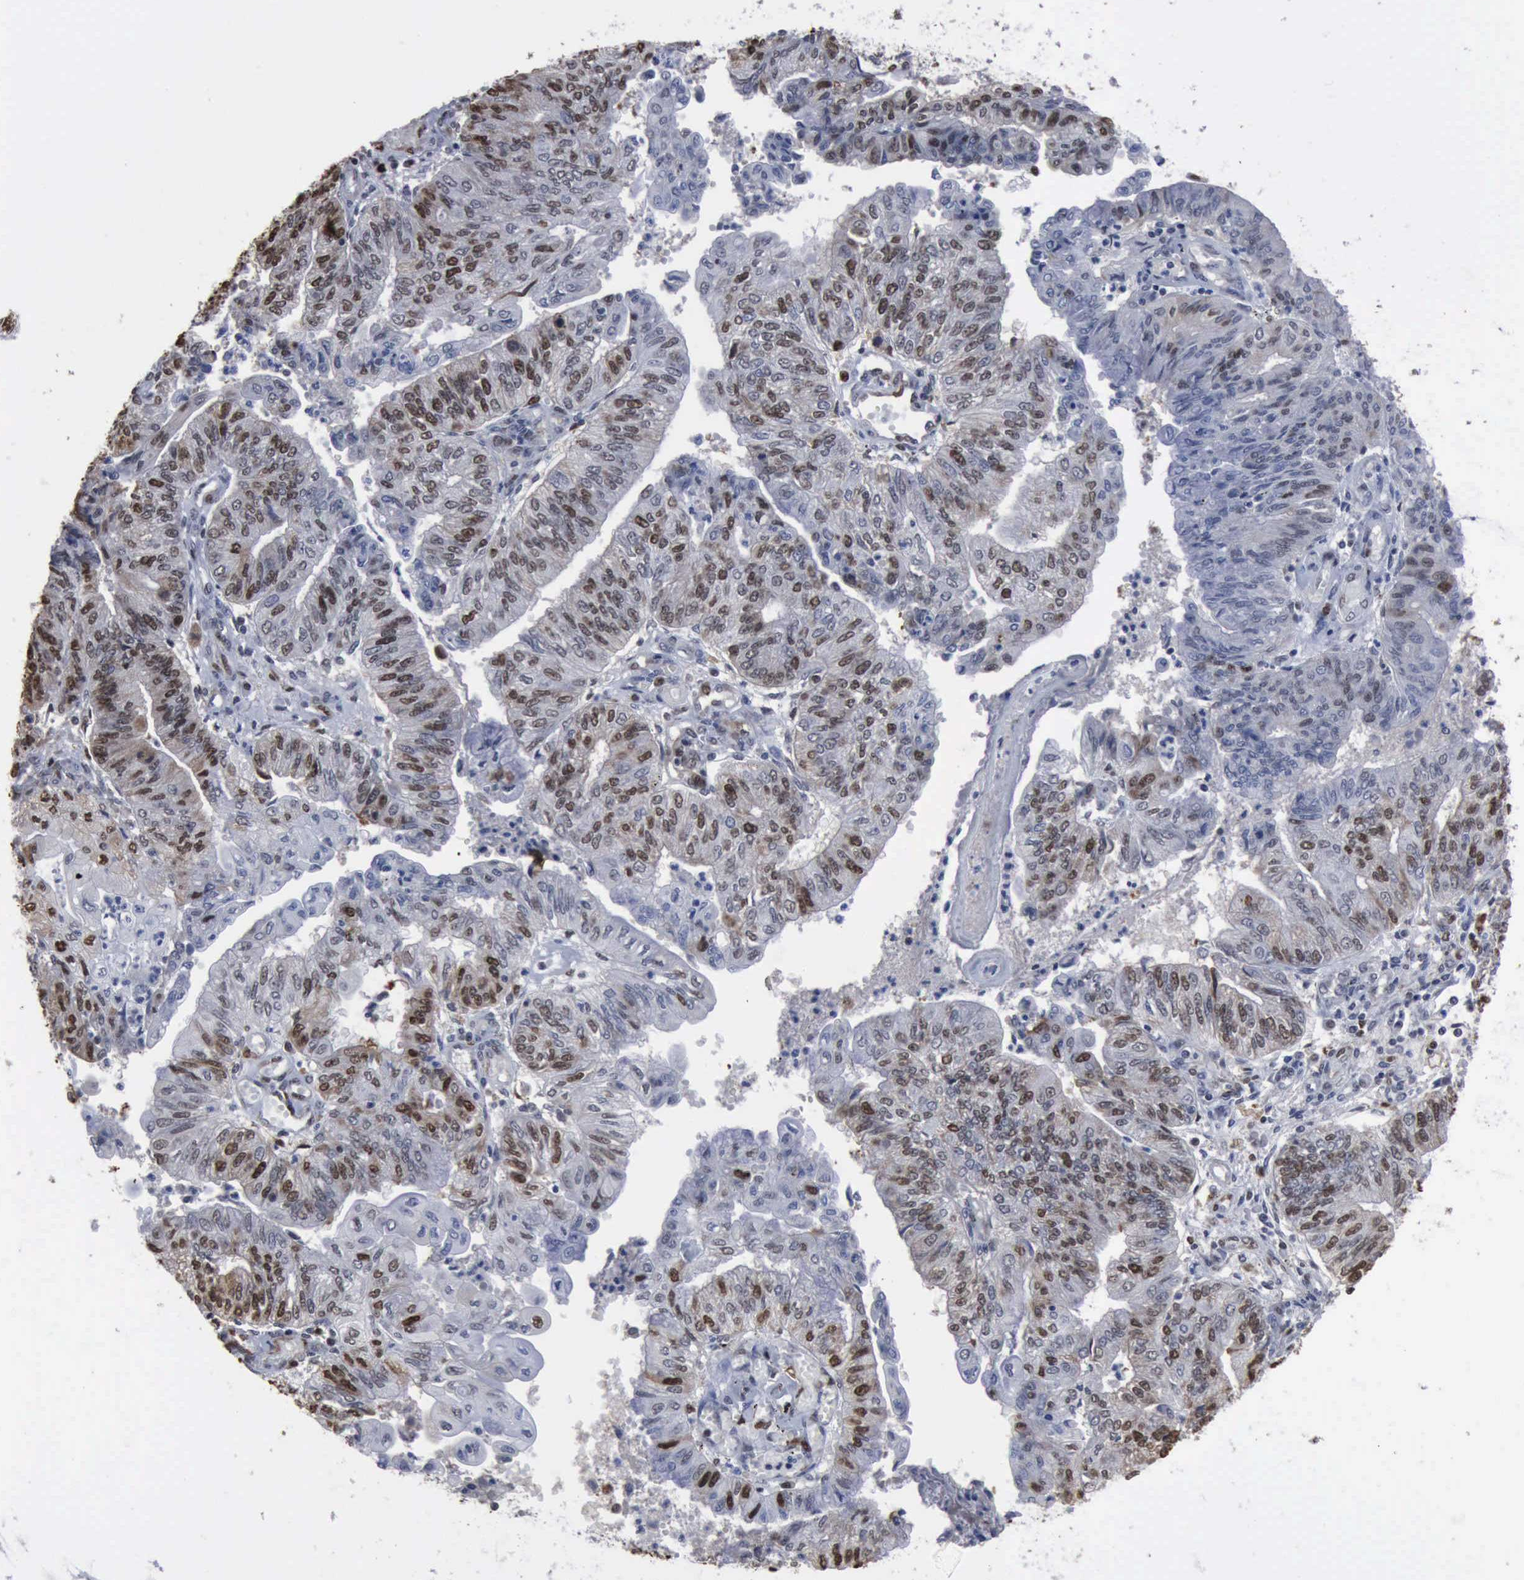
{"staining": {"intensity": "weak", "quantity": "<25%", "location": "nuclear"}, "tissue": "endometrial cancer", "cell_type": "Tumor cells", "image_type": "cancer", "snomed": [{"axis": "morphology", "description": "Adenocarcinoma, NOS"}, {"axis": "topography", "description": "Endometrium"}], "caption": "IHC histopathology image of human adenocarcinoma (endometrial) stained for a protein (brown), which shows no positivity in tumor cells.", "gene": "PCNA", "patient": {"sex": "female", "age": 59}}